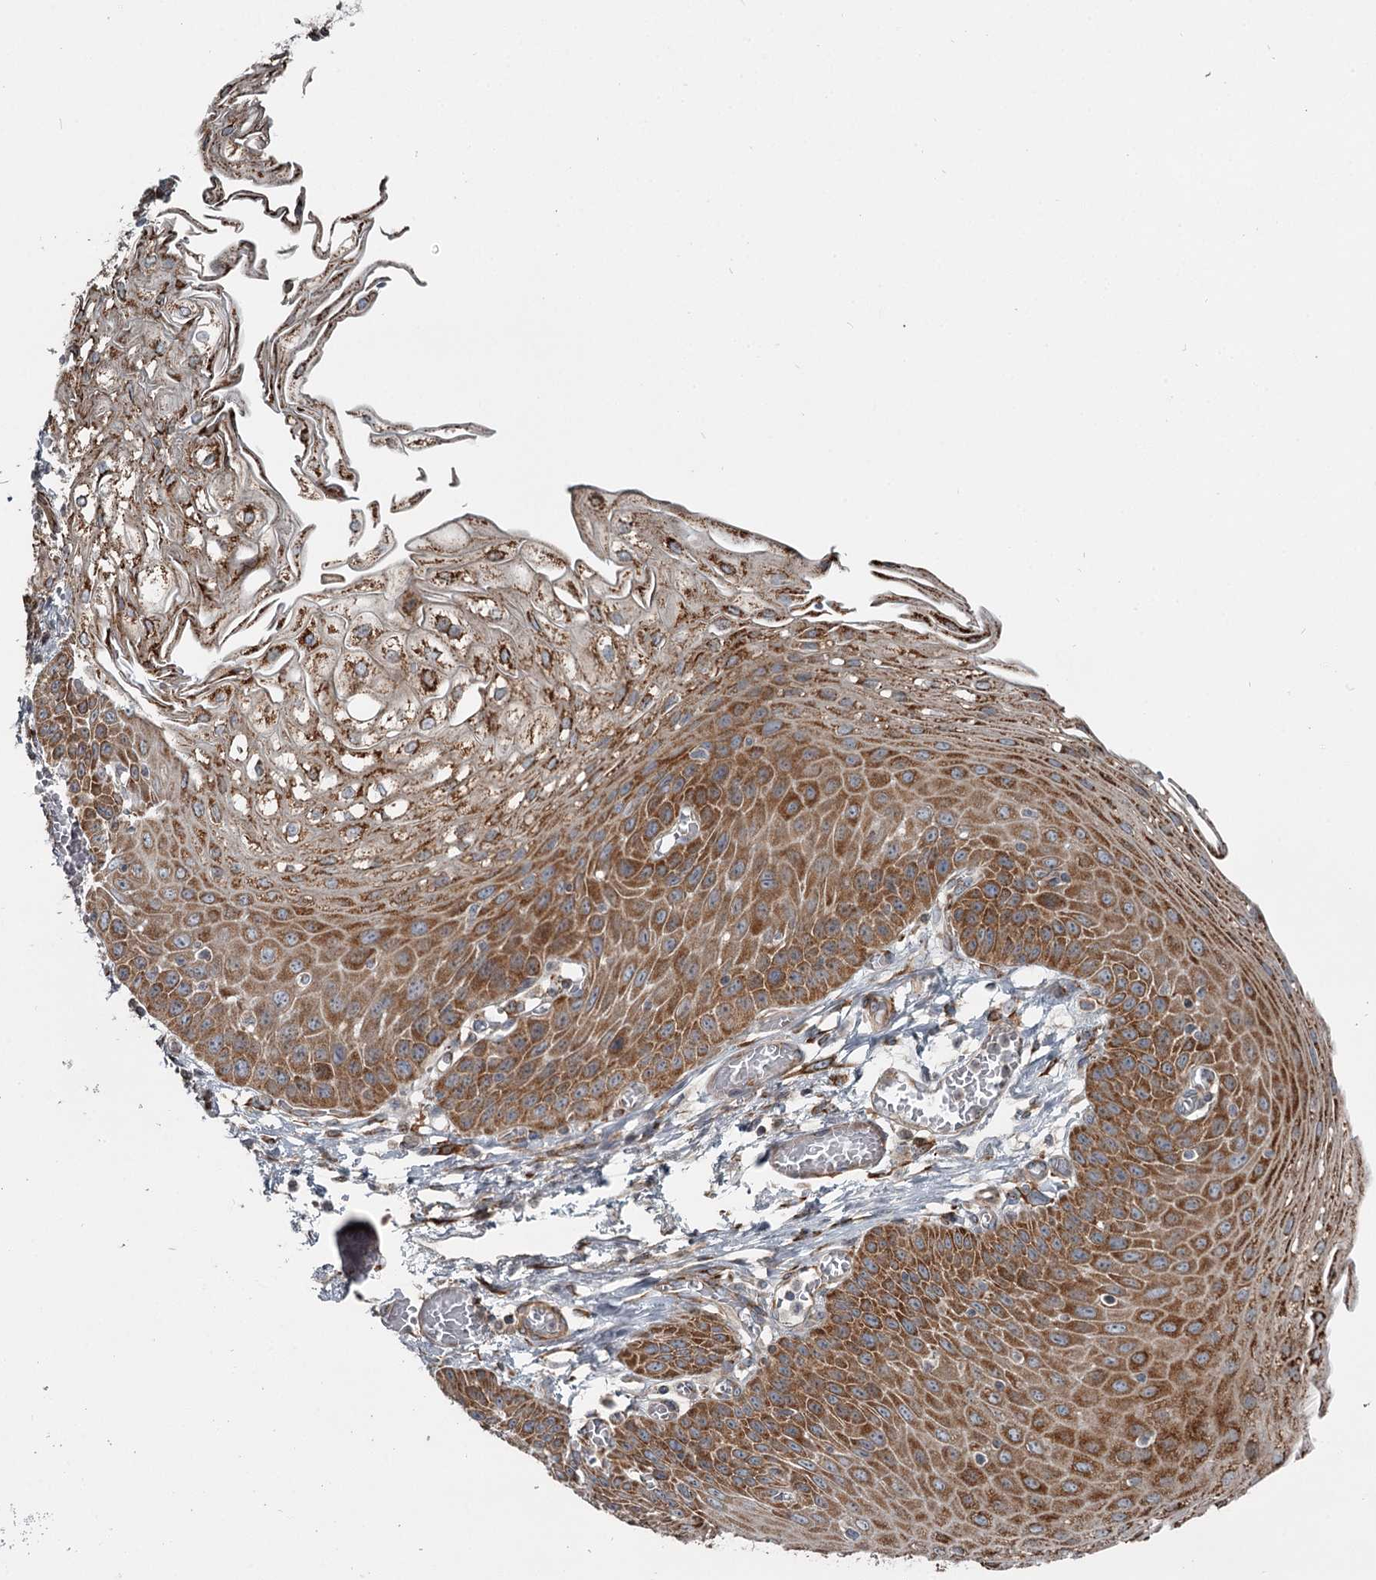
{"staining": {"intensity": "strong", "quantity": ">75%", "location": "cytoplasmic/membranous"}, "tissue": "esophagus", "cell_type": "Squamous epithelial cells", "image_type": "normal", "snomed": [{"axis": "morphology", "description": "Normal tissue, NOS"}, {"axis": "topography", "description": "Esophagus"}], "caption": "Normal esophagus was stained to show a protein in brown. There is high levels of strong cytoplasmic/membranous staining in approximately >75% of squamous epithelial cells.", "gene": "RASSF8", "patient": {"sex": "male", "age": 81}}